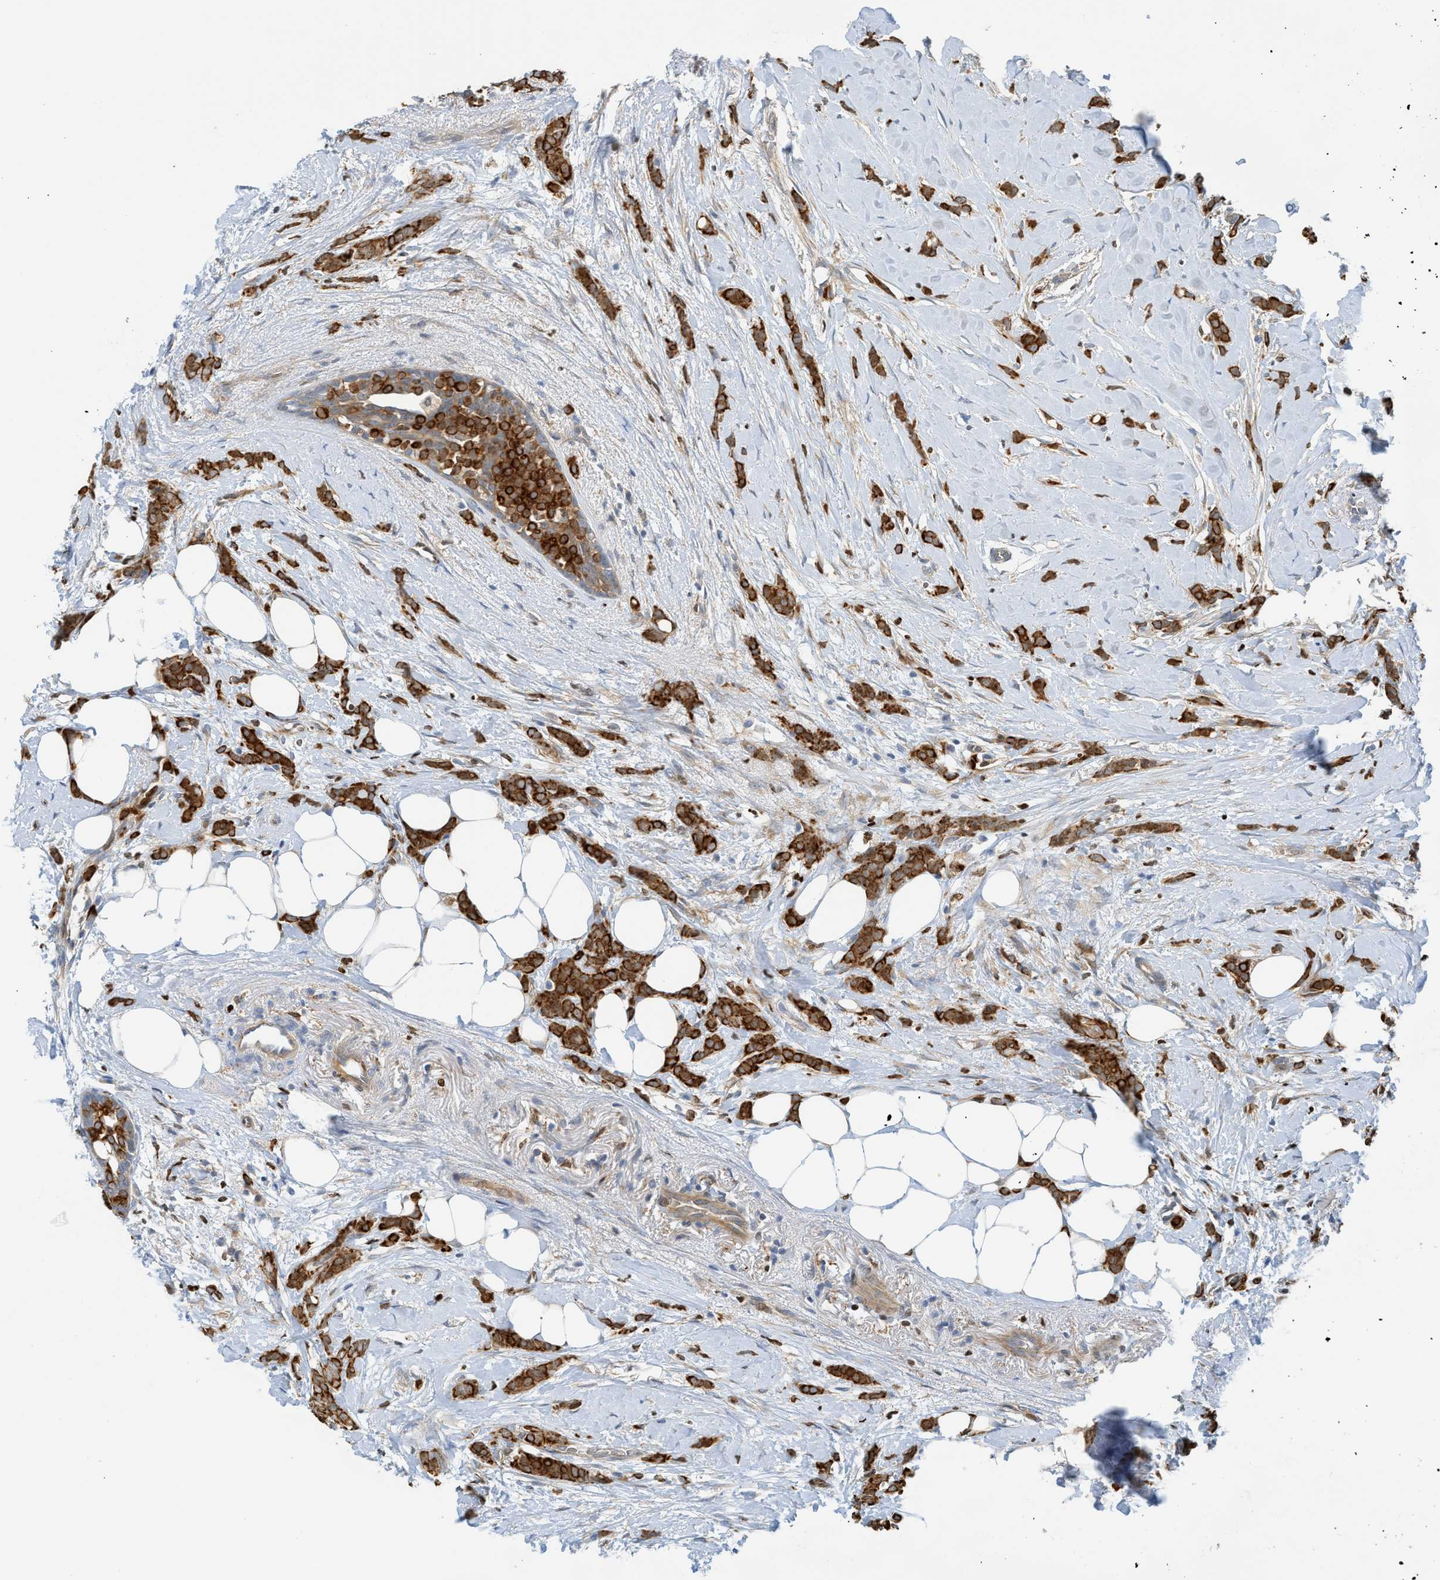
{"staining": {"intensity": "strong", "quantity": ">75%", "location": "cytoplasmic/membranous"}, "tissue": "breast cancer", "cell_type": "Tumor cells", "image_type": "cancer", "snomed": [{"axis": "morphology", "description": "Lobular carcinoma, in situ"}, {"axis": "morphology", "description": "Lobular carcinoma"}, {"axis": "topography", "description": "Breast"}], "caption": "There is high levels of strong cytoplasmic/membranous staining in tumor cells of breast lobular carcinoma in situ, as demonstrated by immunohistochemical staining (brown color).", "gene": "SH3D19", "patient": {"sex": "female", "age": 41}}